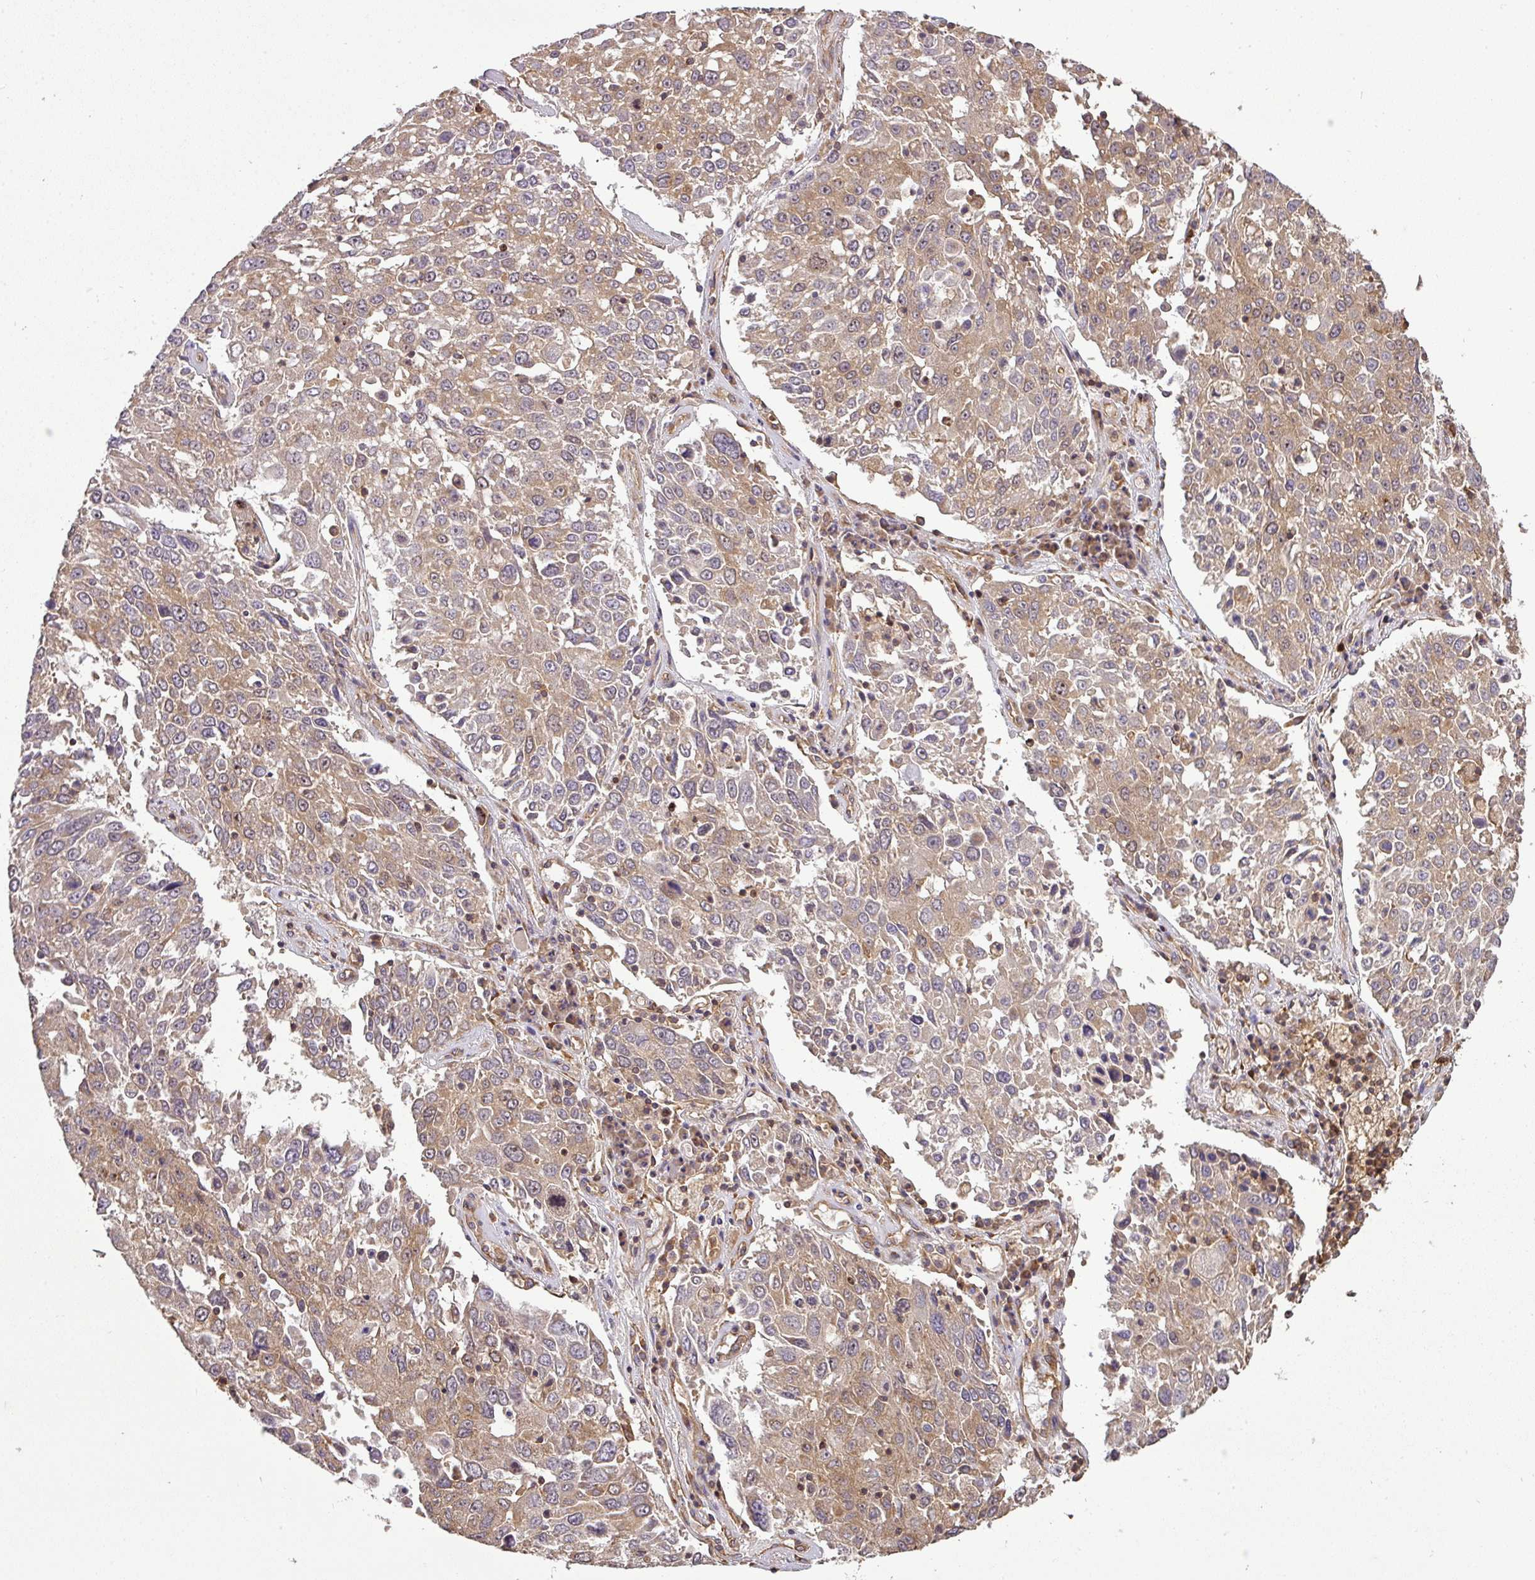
{"staining": {"intensity": "moderate", "quantity": "25%-75%", "location": "cytoplasmic/membranous,nuclear"}, "tissue": "lung cancer", "cell_type": "Tumor cells", "image_type": "cancer", "snomed": [{"axis": "morphology", "description": "Squamous cell carcinoma, NOS"}, {"axis": "topography", "description": "Lung"}], "caption": "Lung squamous cell carcinoma stained with immunohistochemistry (IHC) reveals moderate cytoplasmic/membranous and nuclear positivity in approximately 25%-75% of tumor cells.", "gene": "VENTX", "patient": {"sex": "male", "age": 65}}